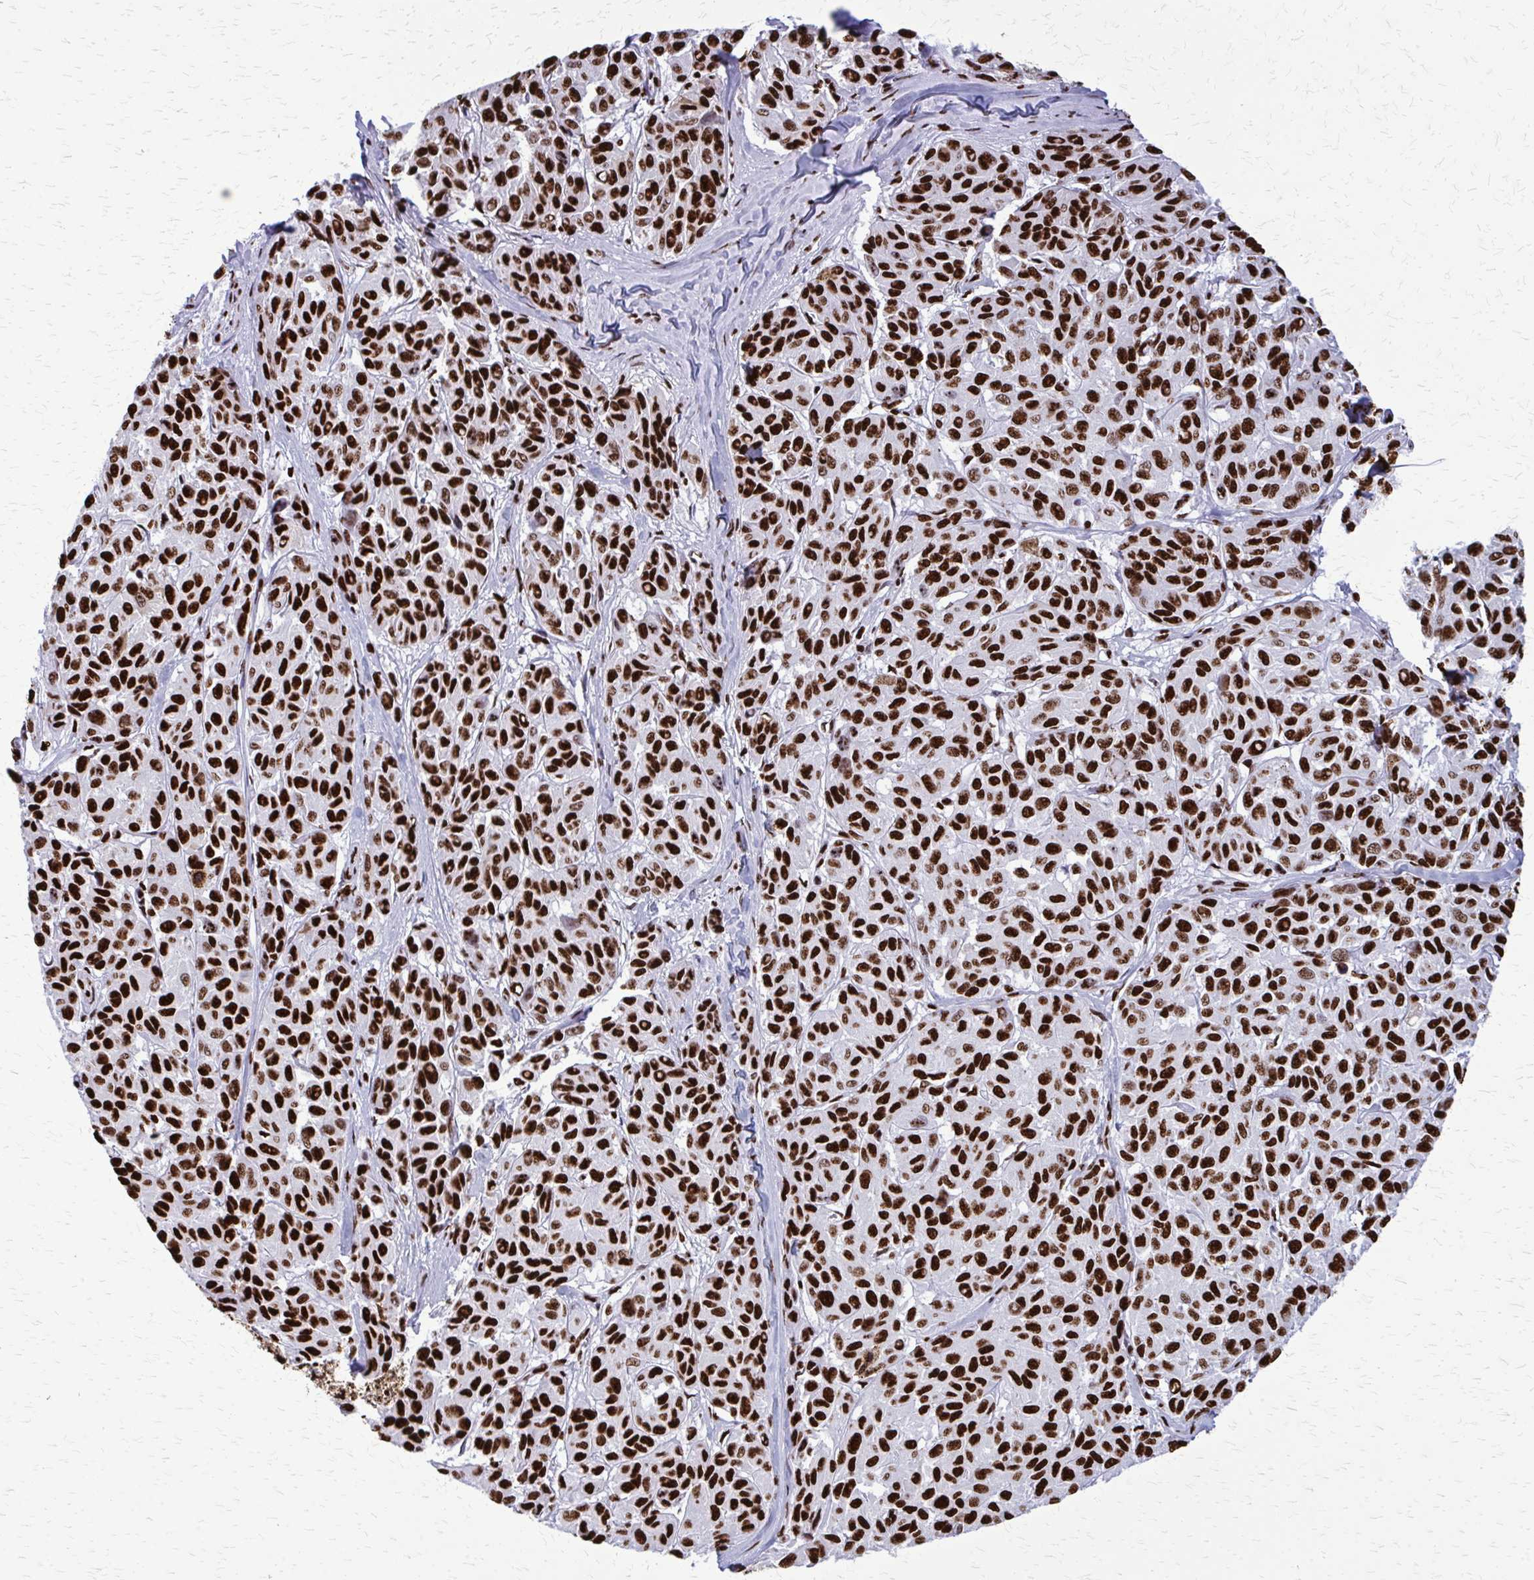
{"staining": {"intensity": "strong", "quantity": ">75%", "location": "nuclear"}, "tissue": "melanoma", "cell_type": "Tumor cells", "image_type": "cancer", "snomed": [{"axis": "morphology", "description": "Malignant melanoma, NOS"}, {"axis": "topography", "description": "Skin"}], "caption": "Malignant melanoma stained with a brown dye shows strong nuclear positive expression in approximately >75% of tumor cells.", "gene": "SFPQ", "patient": {"sex": "female", "age": 66}}